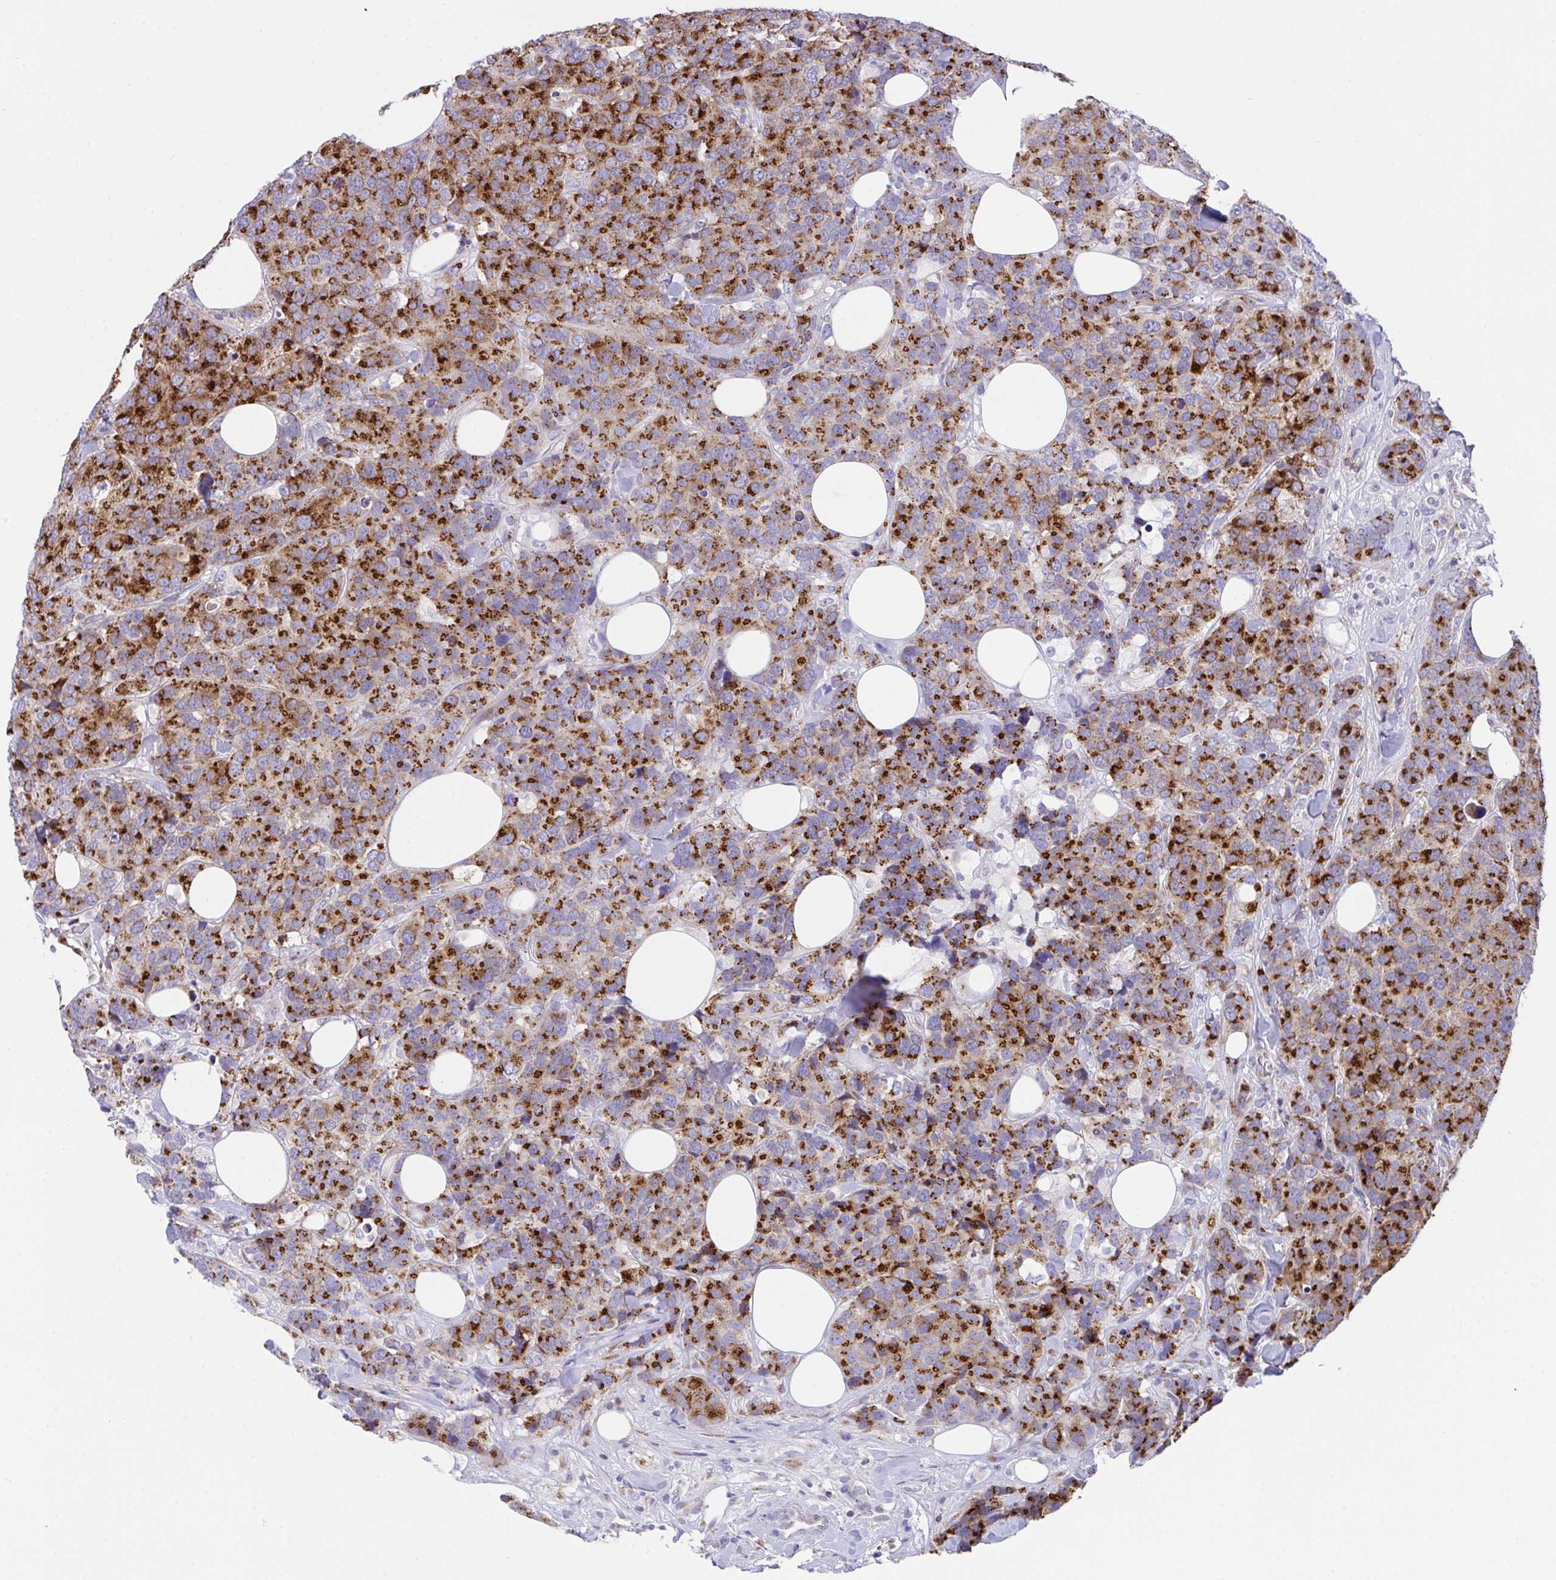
{"staining": {"intensity": "strong", "quantity": ">75%", "location": "cytoplasmic/membranous"}, "tissue": "breast cancer", "cell_type": "Tumor cells", "image_type": "cancer", "snomed": [{"axis": "morphology", "description": "Lobular carcinoma"}, {"axis": "topography", "description": "Breast"}], "caption": "Immunohistochemistry image of neoplastic tissue: human breast lobular carcinoma stained using IHC displays high levels of strong protein expression localized specifically in the cytoplasmic/membranous of tumor cells, appearing as a cytoplasmic/membranous brown color.", "gene": "MIA3", "patient": {"sex": "female", "age": 59}}